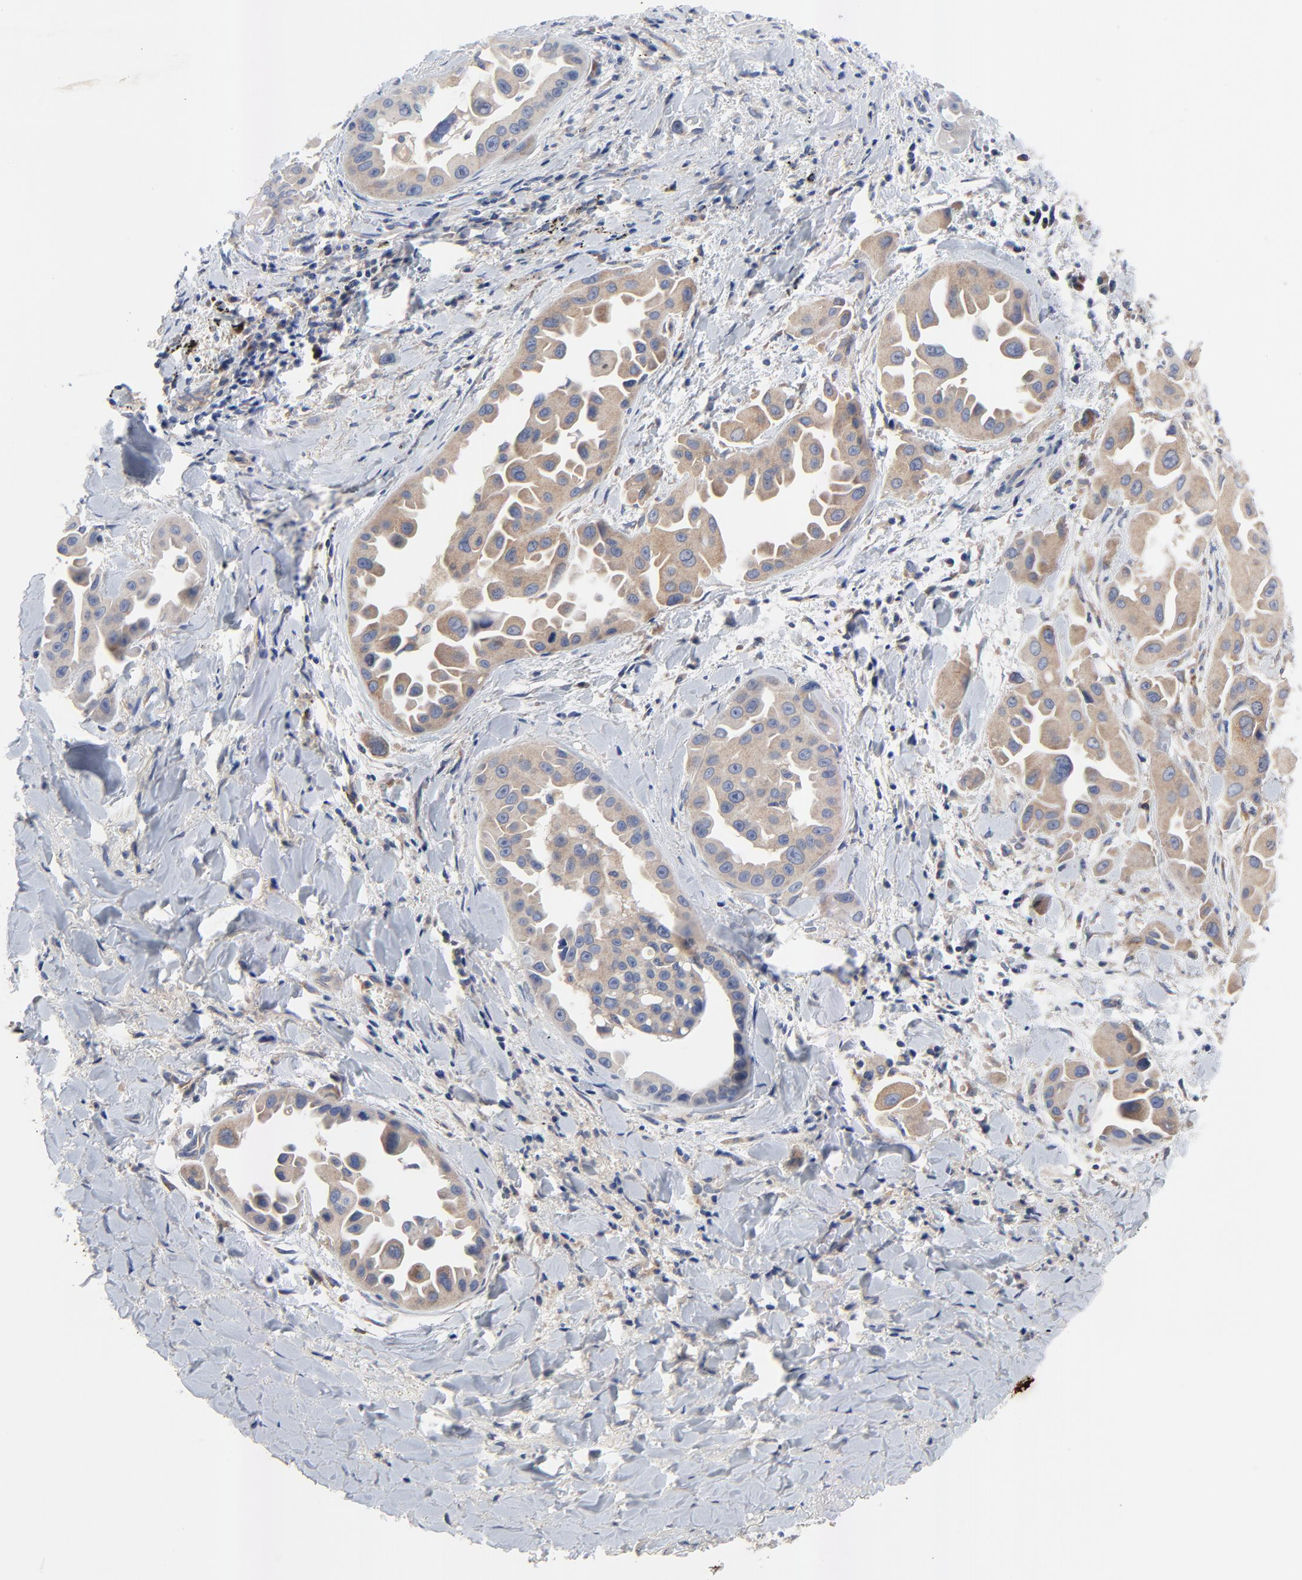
{"staining": {"intensity": "moderate", "quantity": ">75%", "location": "cytoplasmic/membranous"}, "tissue": "lung cancer", "cell_type": "Tumor cells", "image_type": "cancer", "snomed": [{"axis": "morphology", "description": "Normal tissue, NOS"}, {"axis": "morphology", "description": "Adenocarcinoma, NOS"}, {"axis": "topography", "description": "Bronchus"}], "caption": "A histopathology image of adenocarcinoma (lung) stained for a protein reveals moderate cytoplasmic/membranous brown staining in tumor cells.", "gene": "VAV2", "patient": {"sex": "male", "age": 68}}